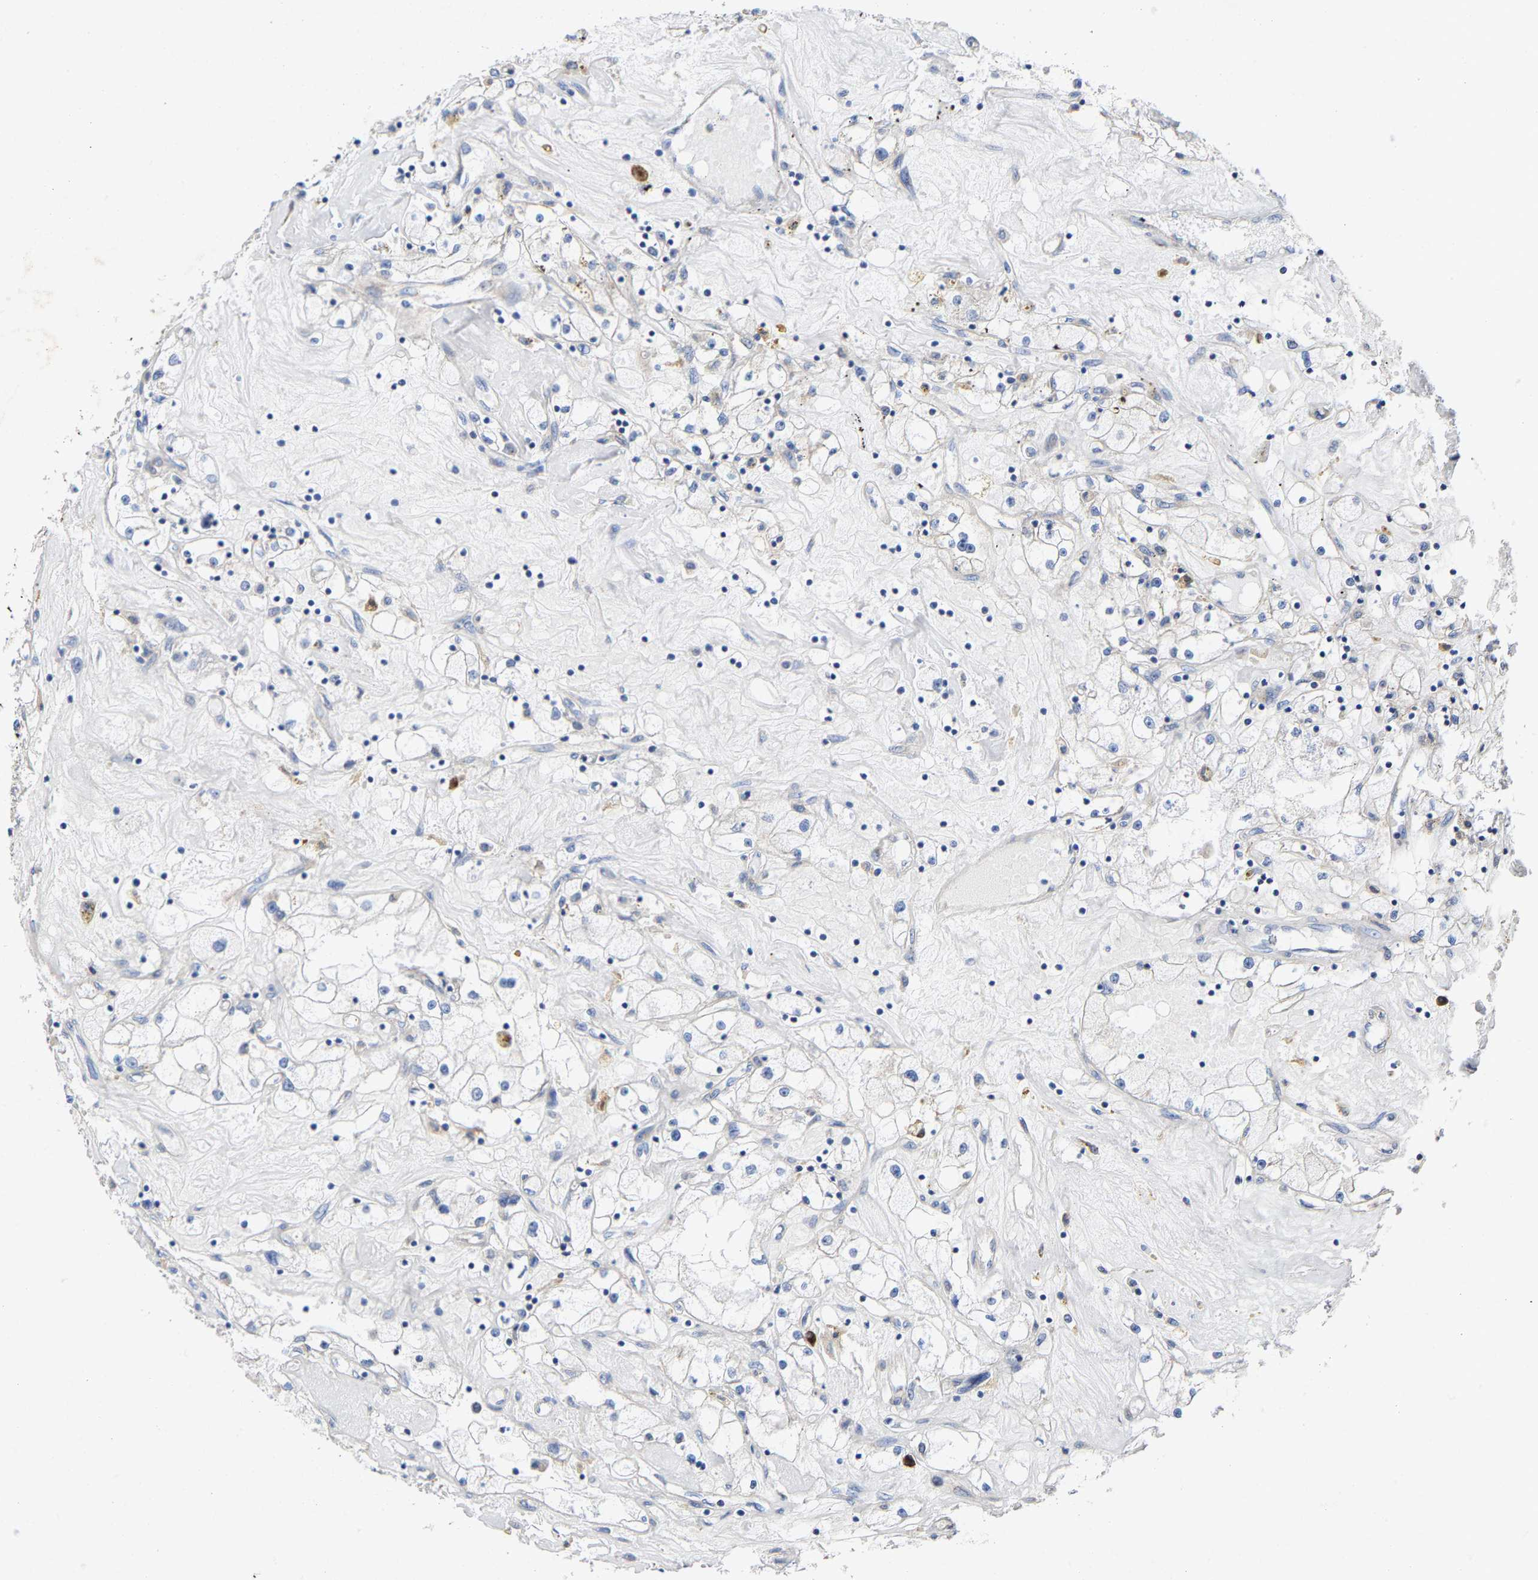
{"staining": {"intensity": "negative", "quantity": "none", "location": "none"}, "tissue": "renal cancer", "cell_type": "Tumor cells", "image_type": "cancer", "snomed": [{"axis": "morphology", "description": "Adenocarcinoma, NOS"}, {"axis": "topography", "description": "Kidney"}], "caption": "High power microscopy histopathology image of an immunohistochemistry histopathology image of adenocarcinoma (renal), revealing no significant staining in tumor cells.", "gene": "PPP1R15A", "patient": {"sex": "male", "age": 56}}